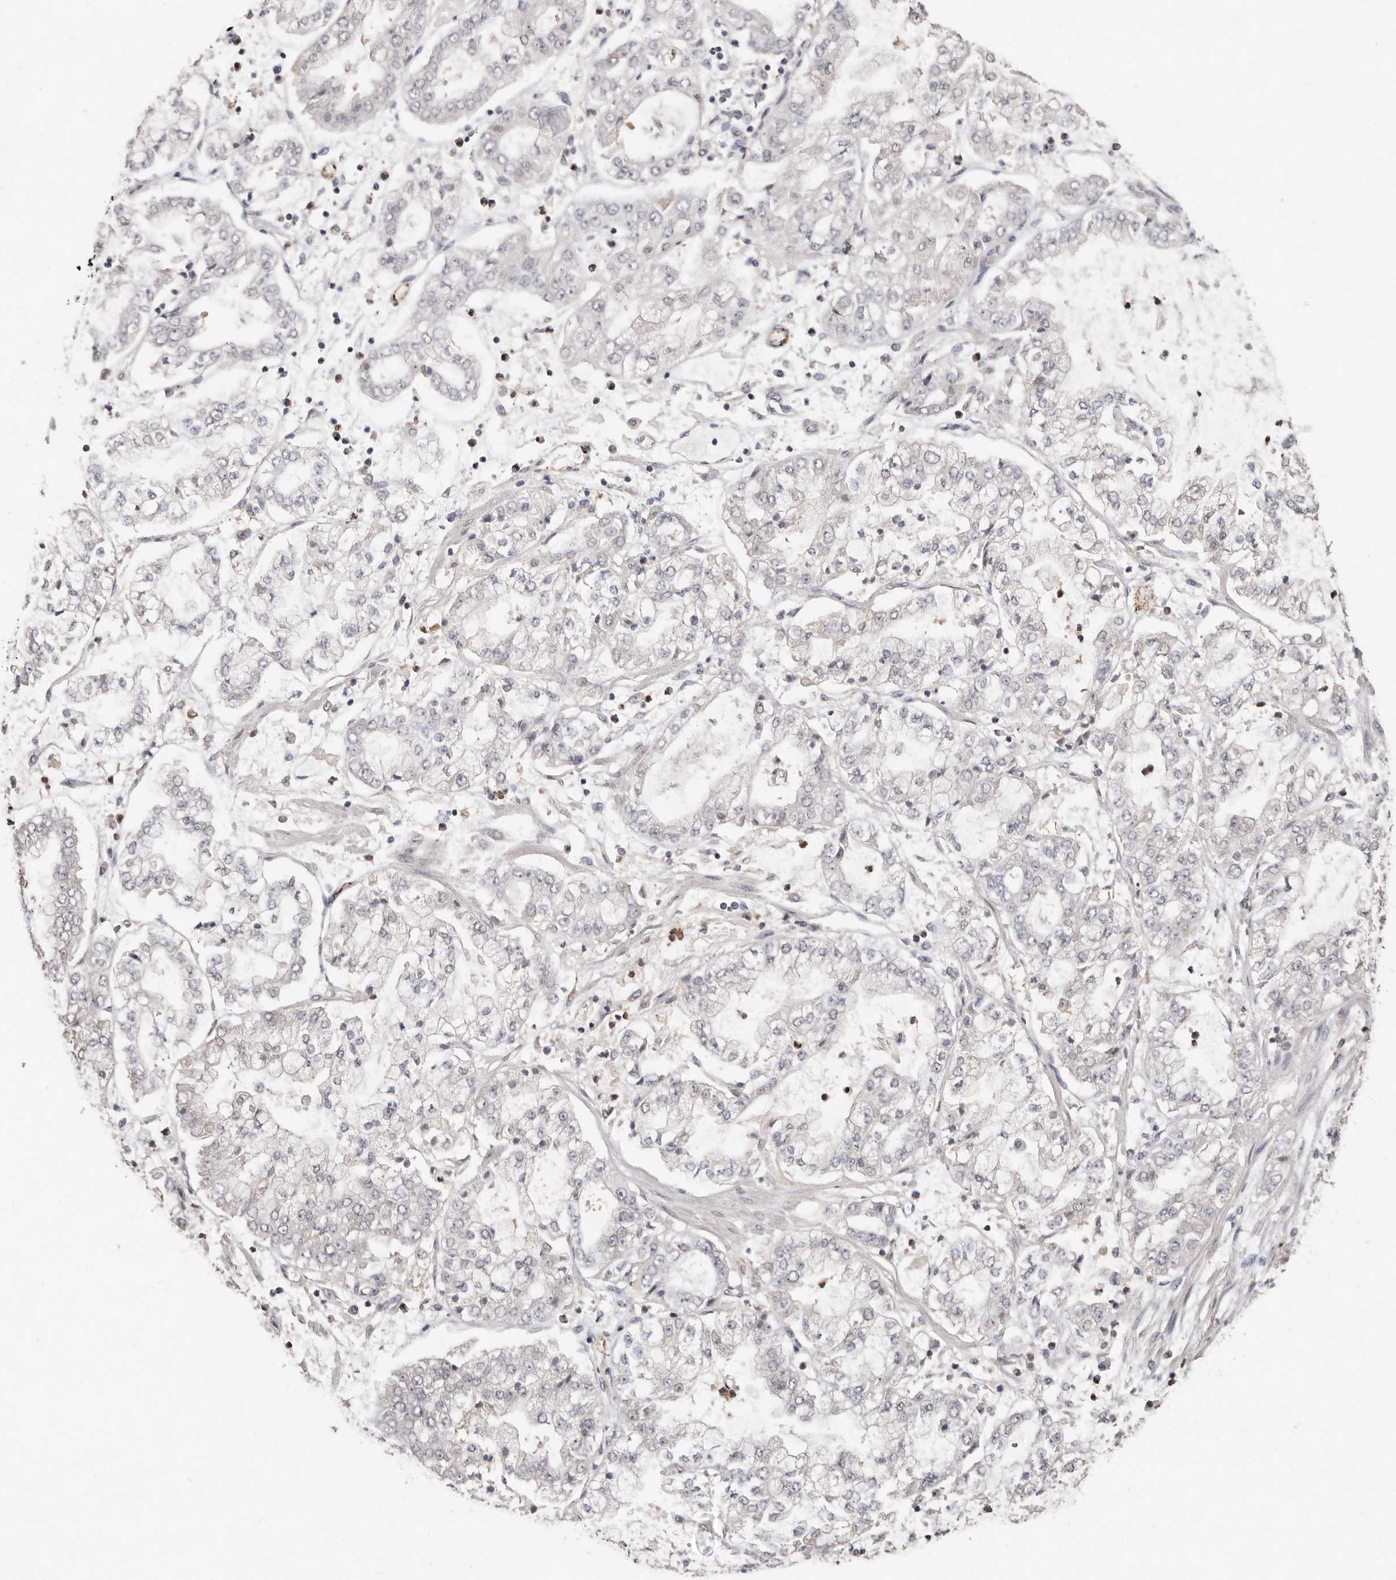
{"staining": {"intensity": "negative", "quantity": "none", "location": "none"}, "tissue": "stomach cancer", "cell_type": "Tumor cells", "image_type": "cancer", "snomed": [{"axis": "morphology", "description": "Adenocarcinoma, NOS"}, {"axis": "topography", "description": "Stomach"}], "caption": "Stomach adenocarcinoma was stained to show a protein in brown. There is no significant expression in tumor cells.", "gene": "SULT1E1", "patient": {"sex": "male", "age": 76}}